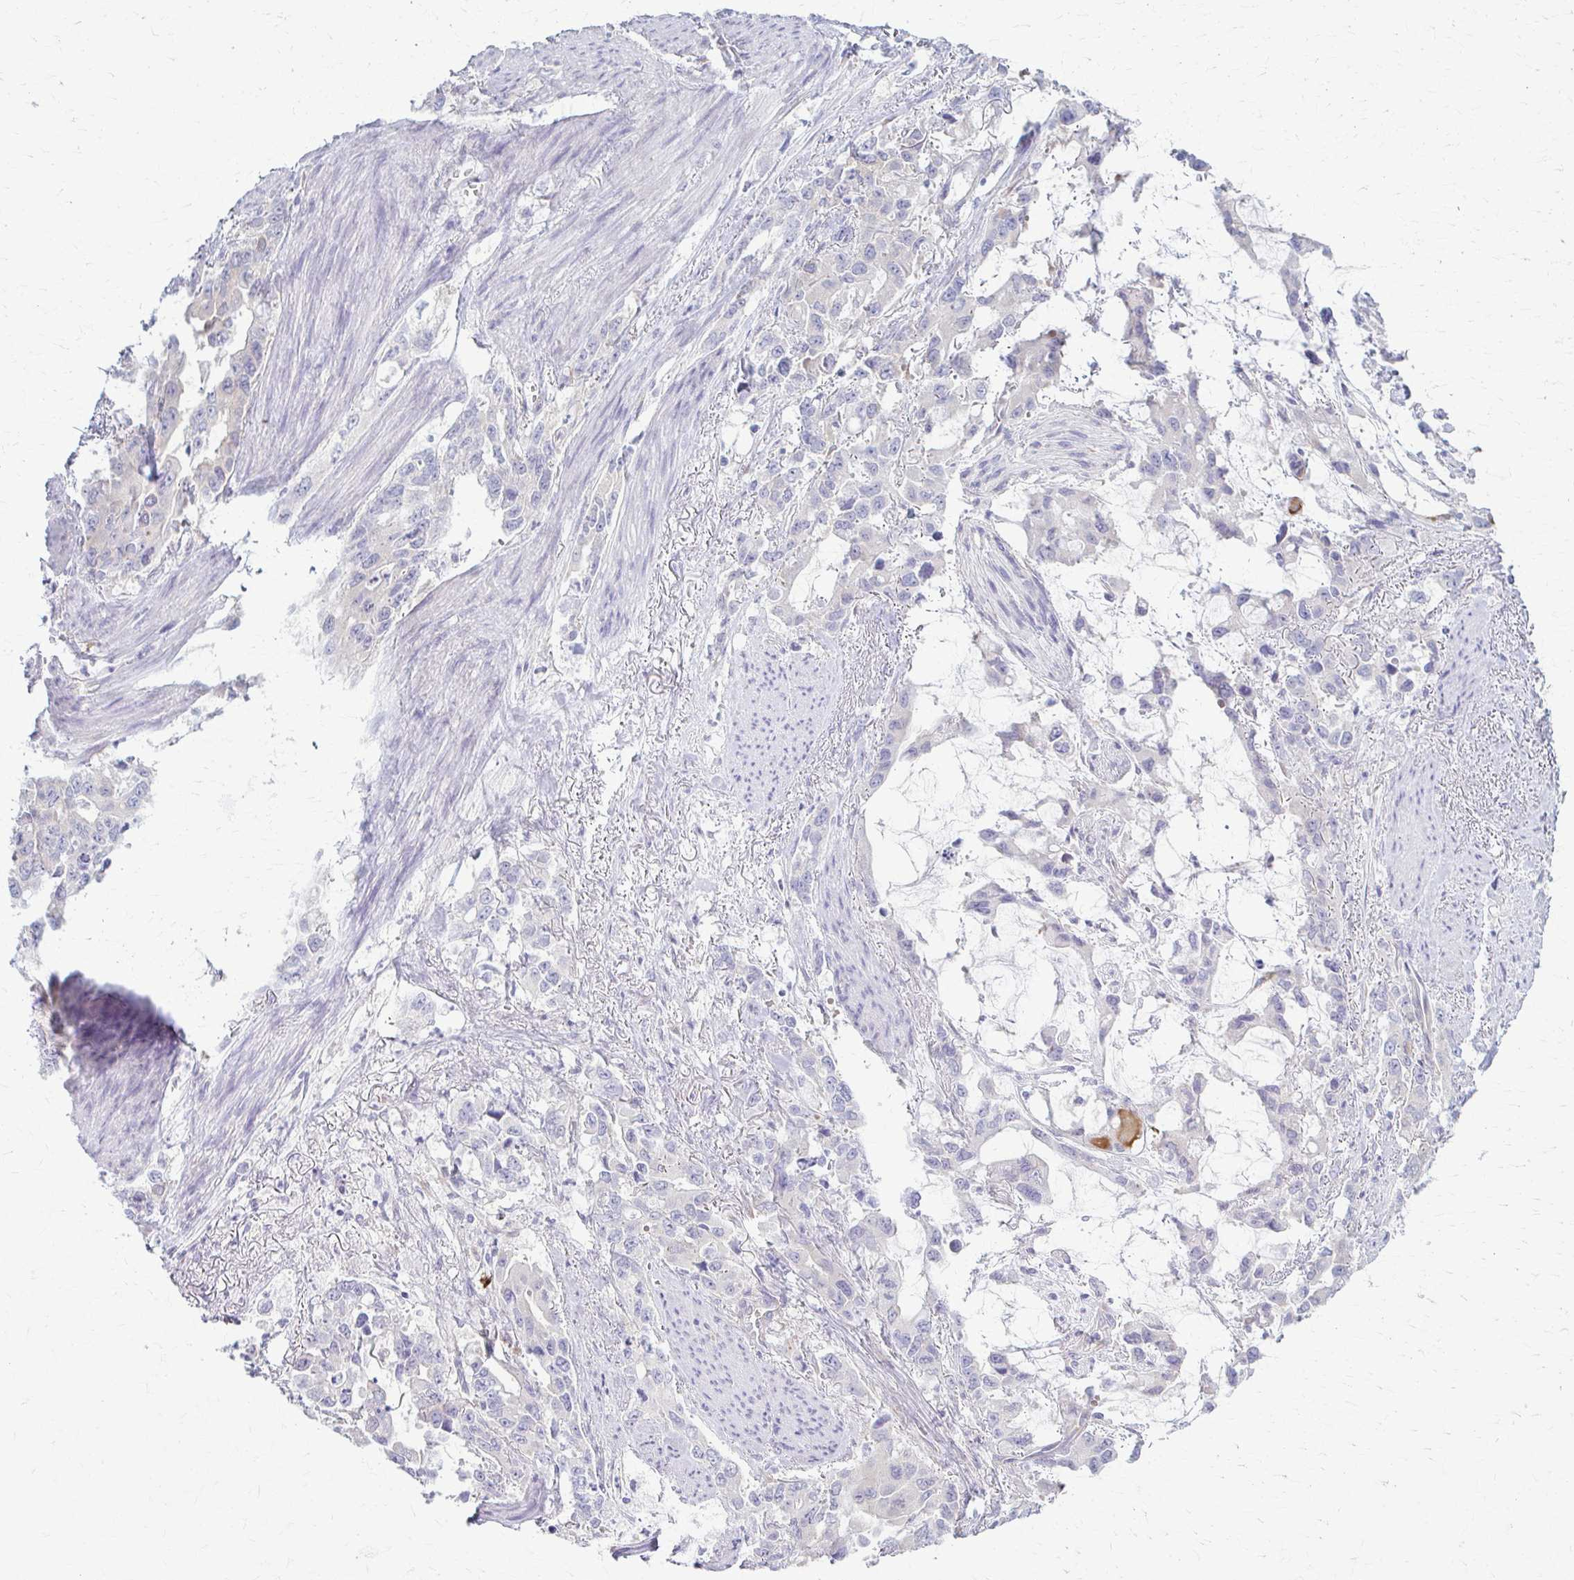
{"staining": {"intensity": "negative", "quantity": "none", "location": "none"}, "tissue": "stomach cancer", "cell_type": "Tumor cells", "image_type": "cancer", "snomed": [{"axis": "morphology", "description": "Adenocarcinoma, NOS"}, {"axis": "topography", "description": "Stomach, upper"}], "caption": "Immunohistochemistry micrograph of neoplastic tissue: stomach adenocarcinoma stained with DAB (3,3'-diaminobenzidine) exhibits no significant protein staining in tumor cells.", "gene": "PRKRA", "patient": {"sex": "male", "age": 85}}